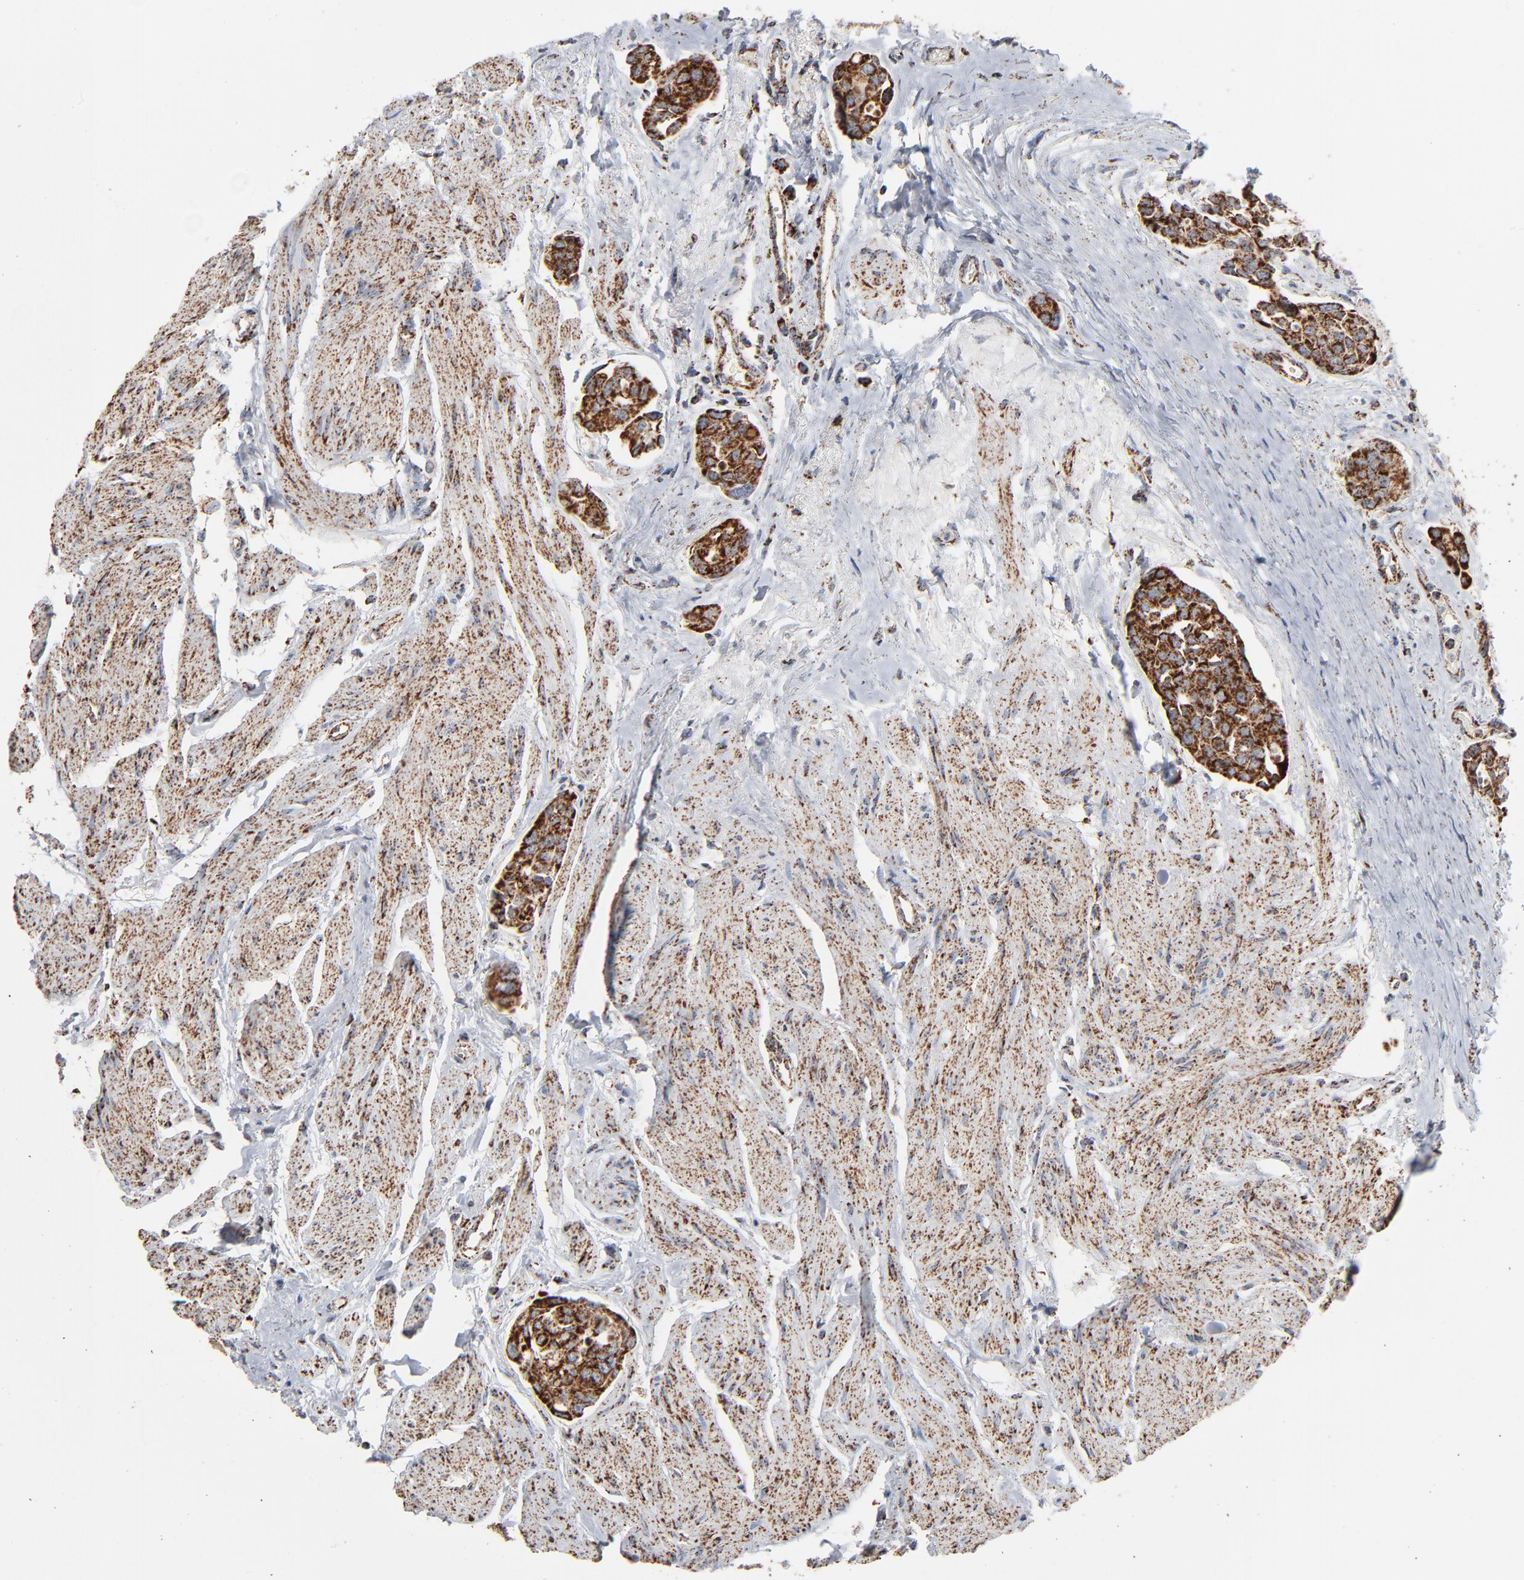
{"staining": {"intensity": "strong", "quantity": ">75%", "location": "cytoplasmic/membranous"}, "tissue": "urothelial cancer", "cell_type": "Tumor cells", "image_type": "cancer", "snomed": [{"axis": "morphology", "description": "Urothelial carcinoma, High grade"}, {"axis": "topography", "description": "Urinary bladder"}], "caption": "The micrograph shows staining of urothelial cancer, revealing strong cytoplasmic/membranous protein expression (brown color) within tumor cells. The staining was performed using DAB, with brown indicating positive protein expression. Nuclei are stained blue with hematoxylin.", "gene": "UQCRC1", "patient": {"sex": "male", "age": 78}}